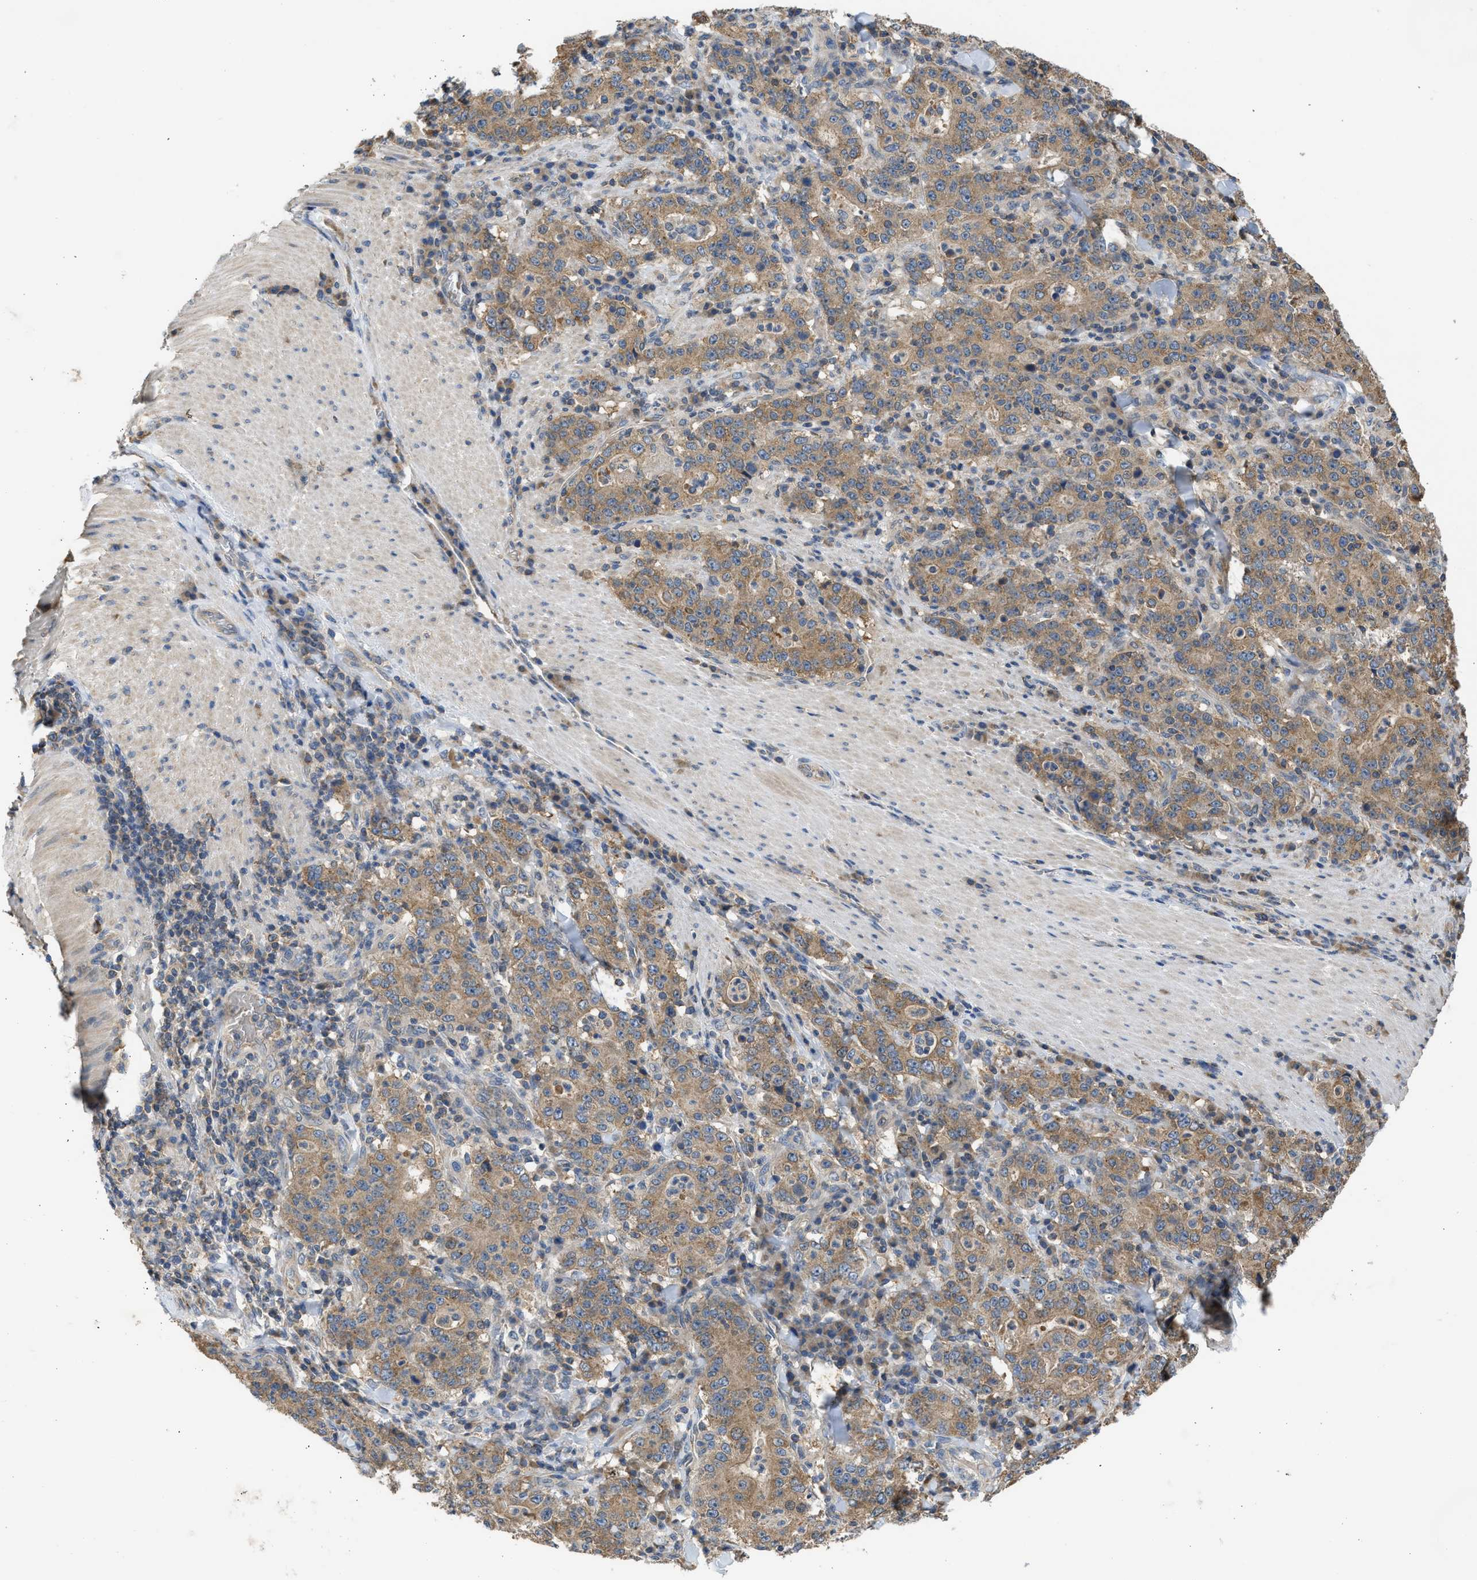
{"staining": {"intensity": "moderate", "quantity": ">75%", "location": "cytoplasmic/membranous"}, "tissue": "stomach cancer", "cell_type": "Tumor cells", "image_type": "cancer", "snomed": [{"axis": "morphology", "description": "Normal tissue, NOS"}, {"axis": "morphology", "description": "Adenocarcinoma, NOS"}, {"axis": "topography", "description": "Stomach, upper"}, {"axis": "topography", "description": "Stomach"}], "caption": "A histopathology image showing moderate cytoplasmic/membranous staining in approximately >75% of tumor cells in stomach cancer, as visualized by brown immunohistochemical staining.", "gene": "CYP1A1", "patient": {"sex": "male", "age": 59}}